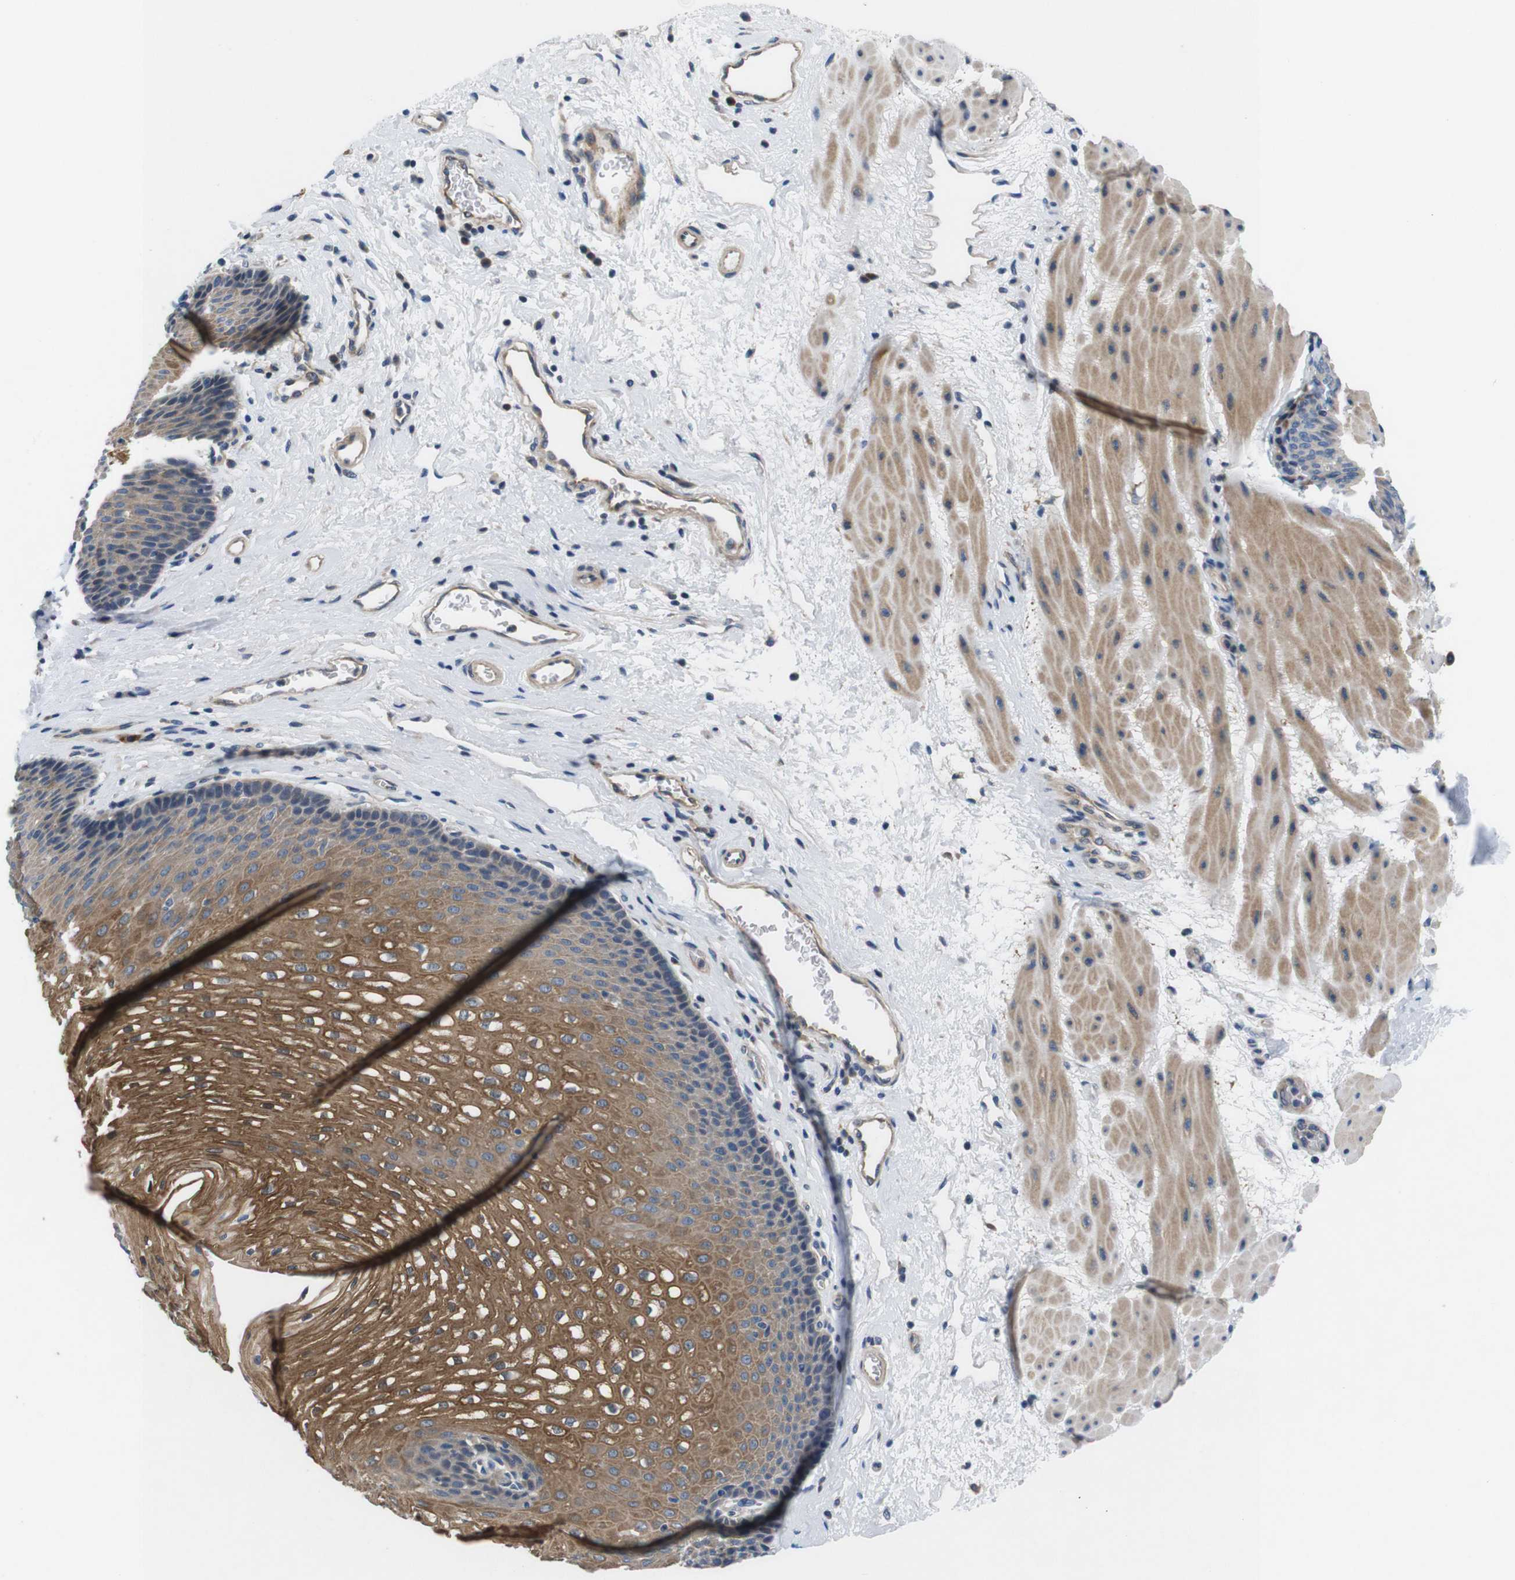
{"staining": {"intensity": "moderate", "quantity": ">75%", "location": "cytoplasmic/membranous"}, "tissue": "esophagus", "cell_type": "Squamous epithelial cells", "image_type": "normal", "snomed": [{"axis": "morphology", "description": "Normal tissue, NOS"}, {"axis": "topography", "description": "Esophagus"}], "caption": "Moderate cytoplasmic/membranous staining for a protein is present in about >75% of squamous epithelial cells of benign esophagus using immunohistochemistry.", "gene": "JAK1", "patient": {"sex": "male", "age": 48}}